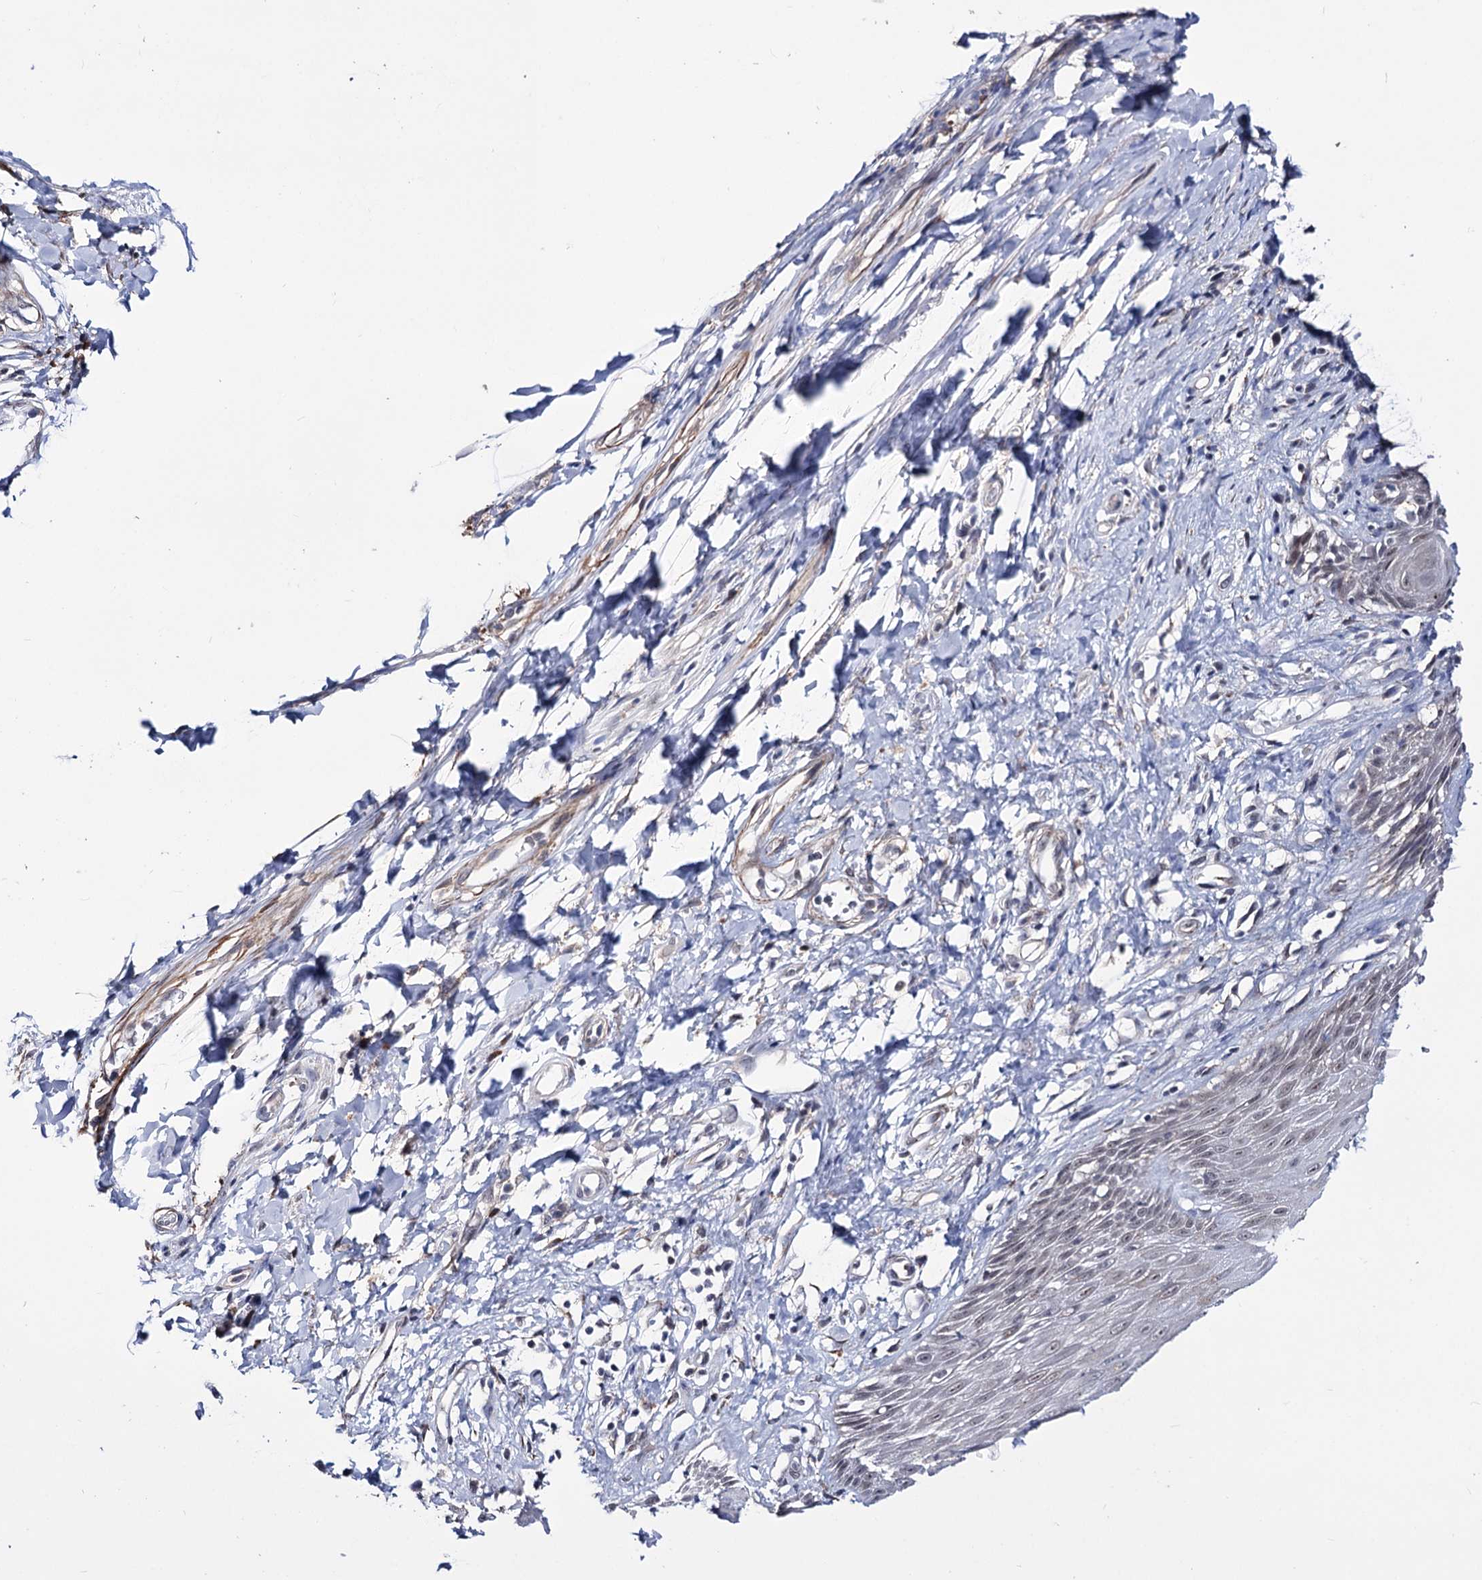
{"staining": {"intensity": "weak", "quantity": "<25%", "location": "nuclear"}, "tissue": "skin", "cell_type": "Epidermal cells", "image_type": "normal", "snomed": [{"axis": "morphology", "description": "Normal tissue, NOS"}, {"axis": "topography", "description": "Anal"}], "caption": "An image of human skin is negative for staining in epidermal cells. Nuclei are stained in blue.", "gene": "PPRC1", "patient": {"sex": "male", "age": 69}}